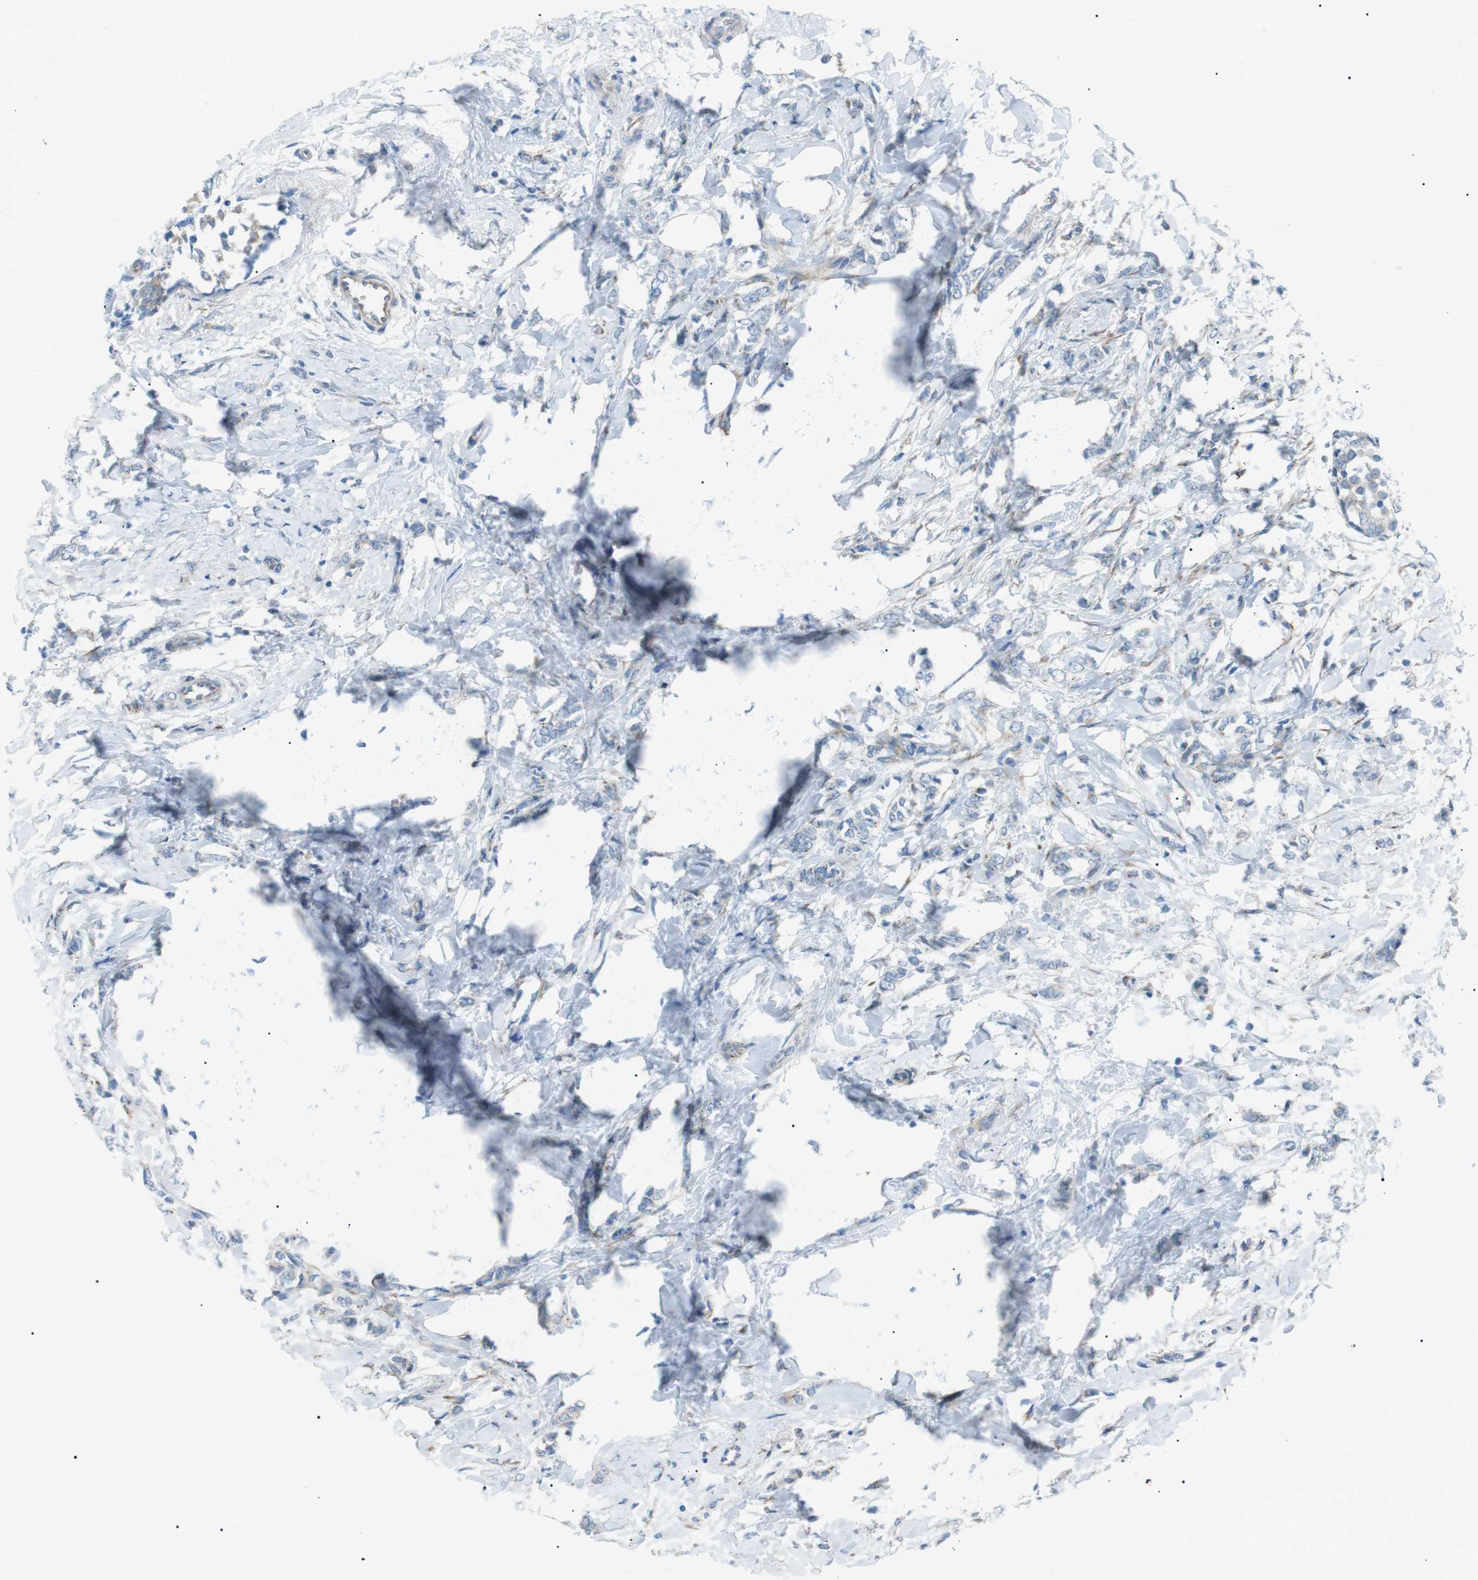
{"staining": {"intensity": "negative", "quantity": "none", "location": "none"}, "tissue": "breast cancer", "cell_type": "Tumor cells", "image_type": "cancer", "snomed": [{"axis": "morphology", "description": "Lobular carcinoma, in situ"}, {"axis": "morphology", "description": "Lobular carcinoma"}, {"axis": "topography", "description": "Breast"}], "caption": "IHC of human breast lobular carcinoma demonstrates no positivity in tumor cells.", "gene": "MTARC2", "patient": {"sex": "female", "age": 41}}